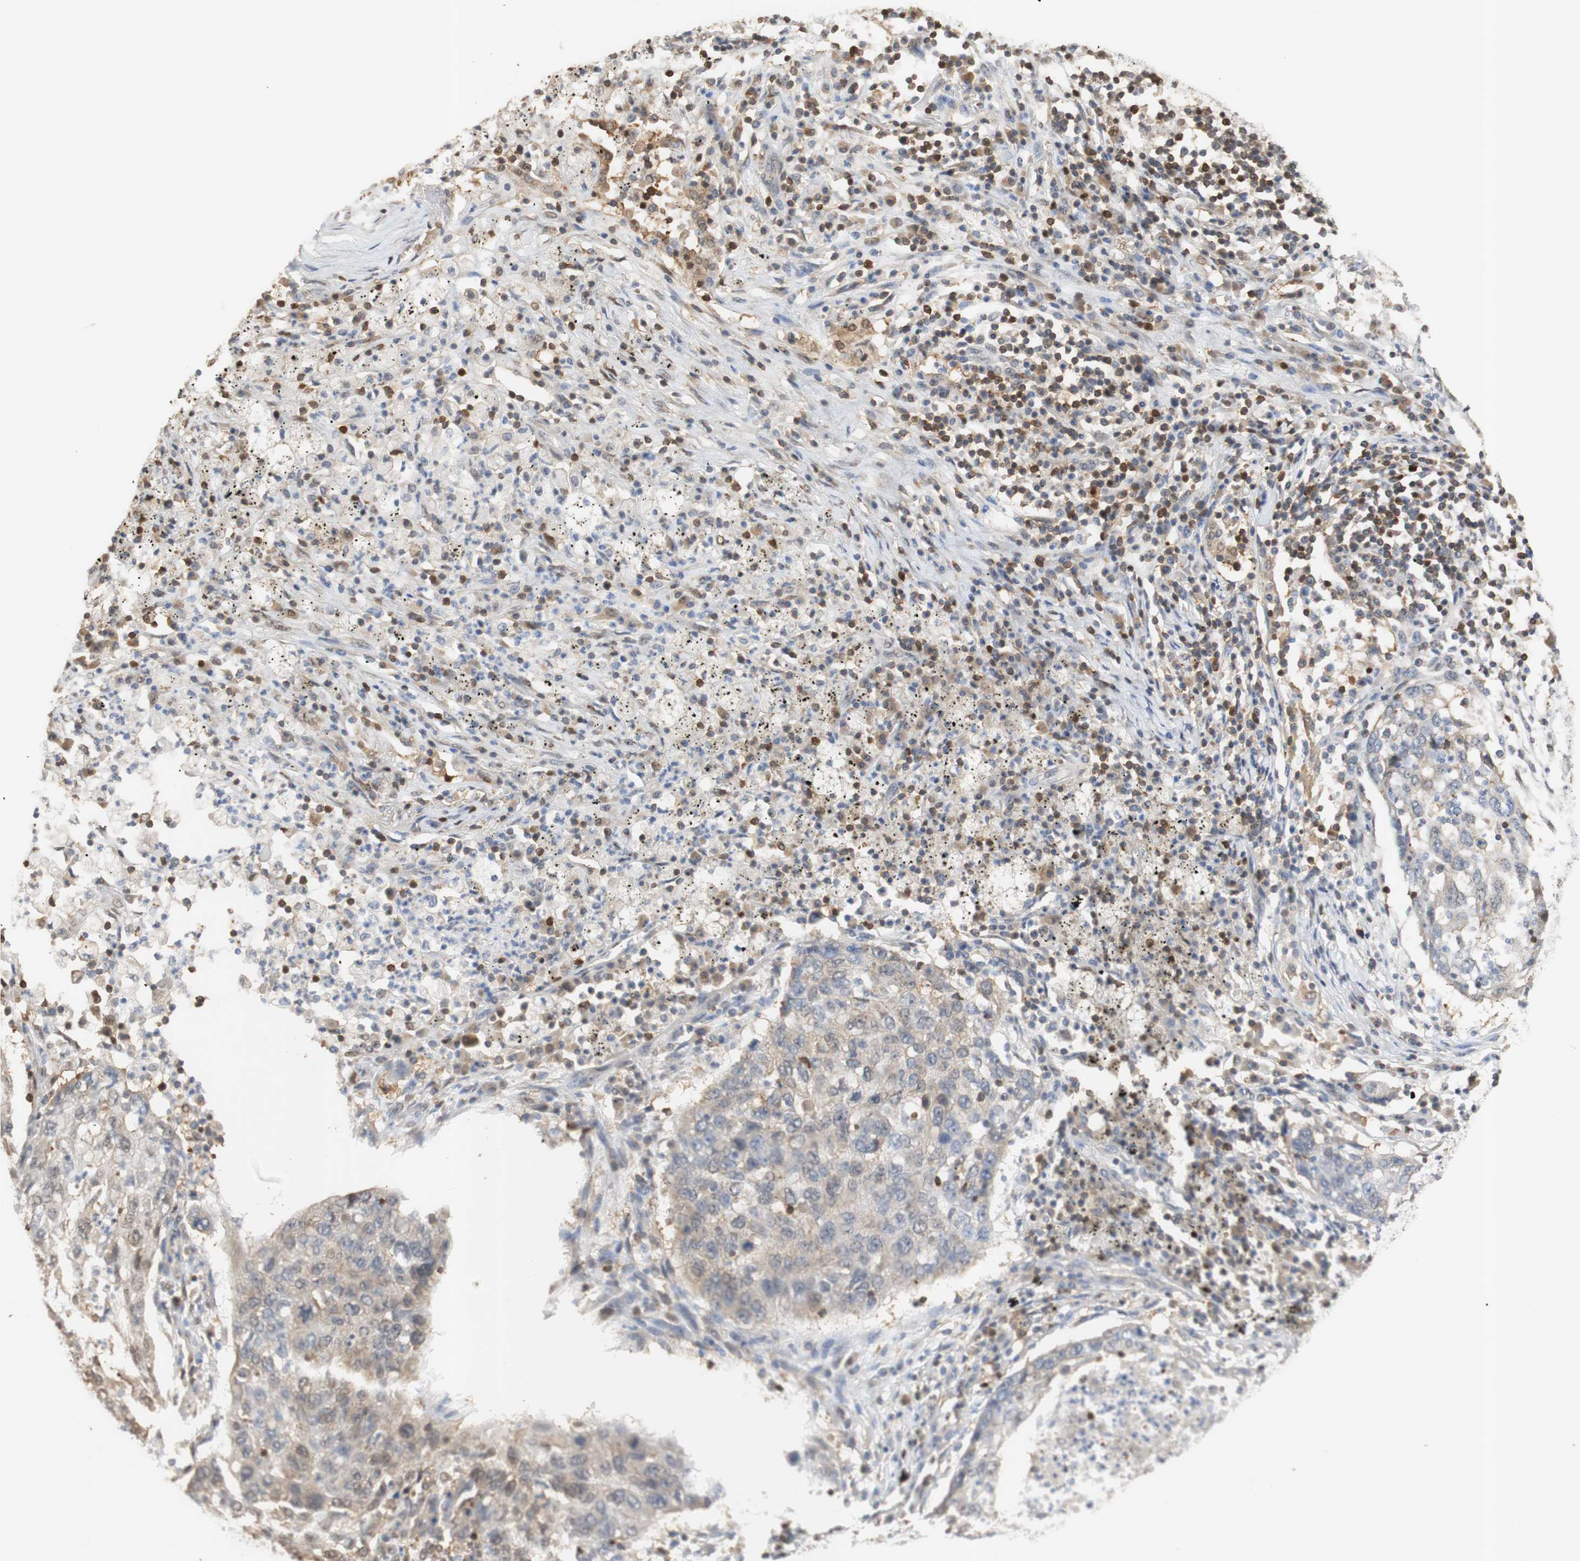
{"staining": {"intensity": "weak", "quantity": ">75%", "location": "cytoplasmic/membranous,nuclear"}, "tissue": "lung cancer", "cell_type": "Tumor cells", "image_type": "cancer", "snomed": [{"axis": "morphology", "description": "Squamous cell carcinoma, NOS"}, {"axis": "topography", "description": "Lung"}], "caption": "Immunohistochemistry (IHC) (DAB (3,3'-diaminobenzidine)) staining of lung cancer demonstrates weak cytoplasmic/membranous and nuclear protein expression in about >75% of tumor cells.", "gene": "NAP1L4", "patient": {"sex": "female", "age": 63}}